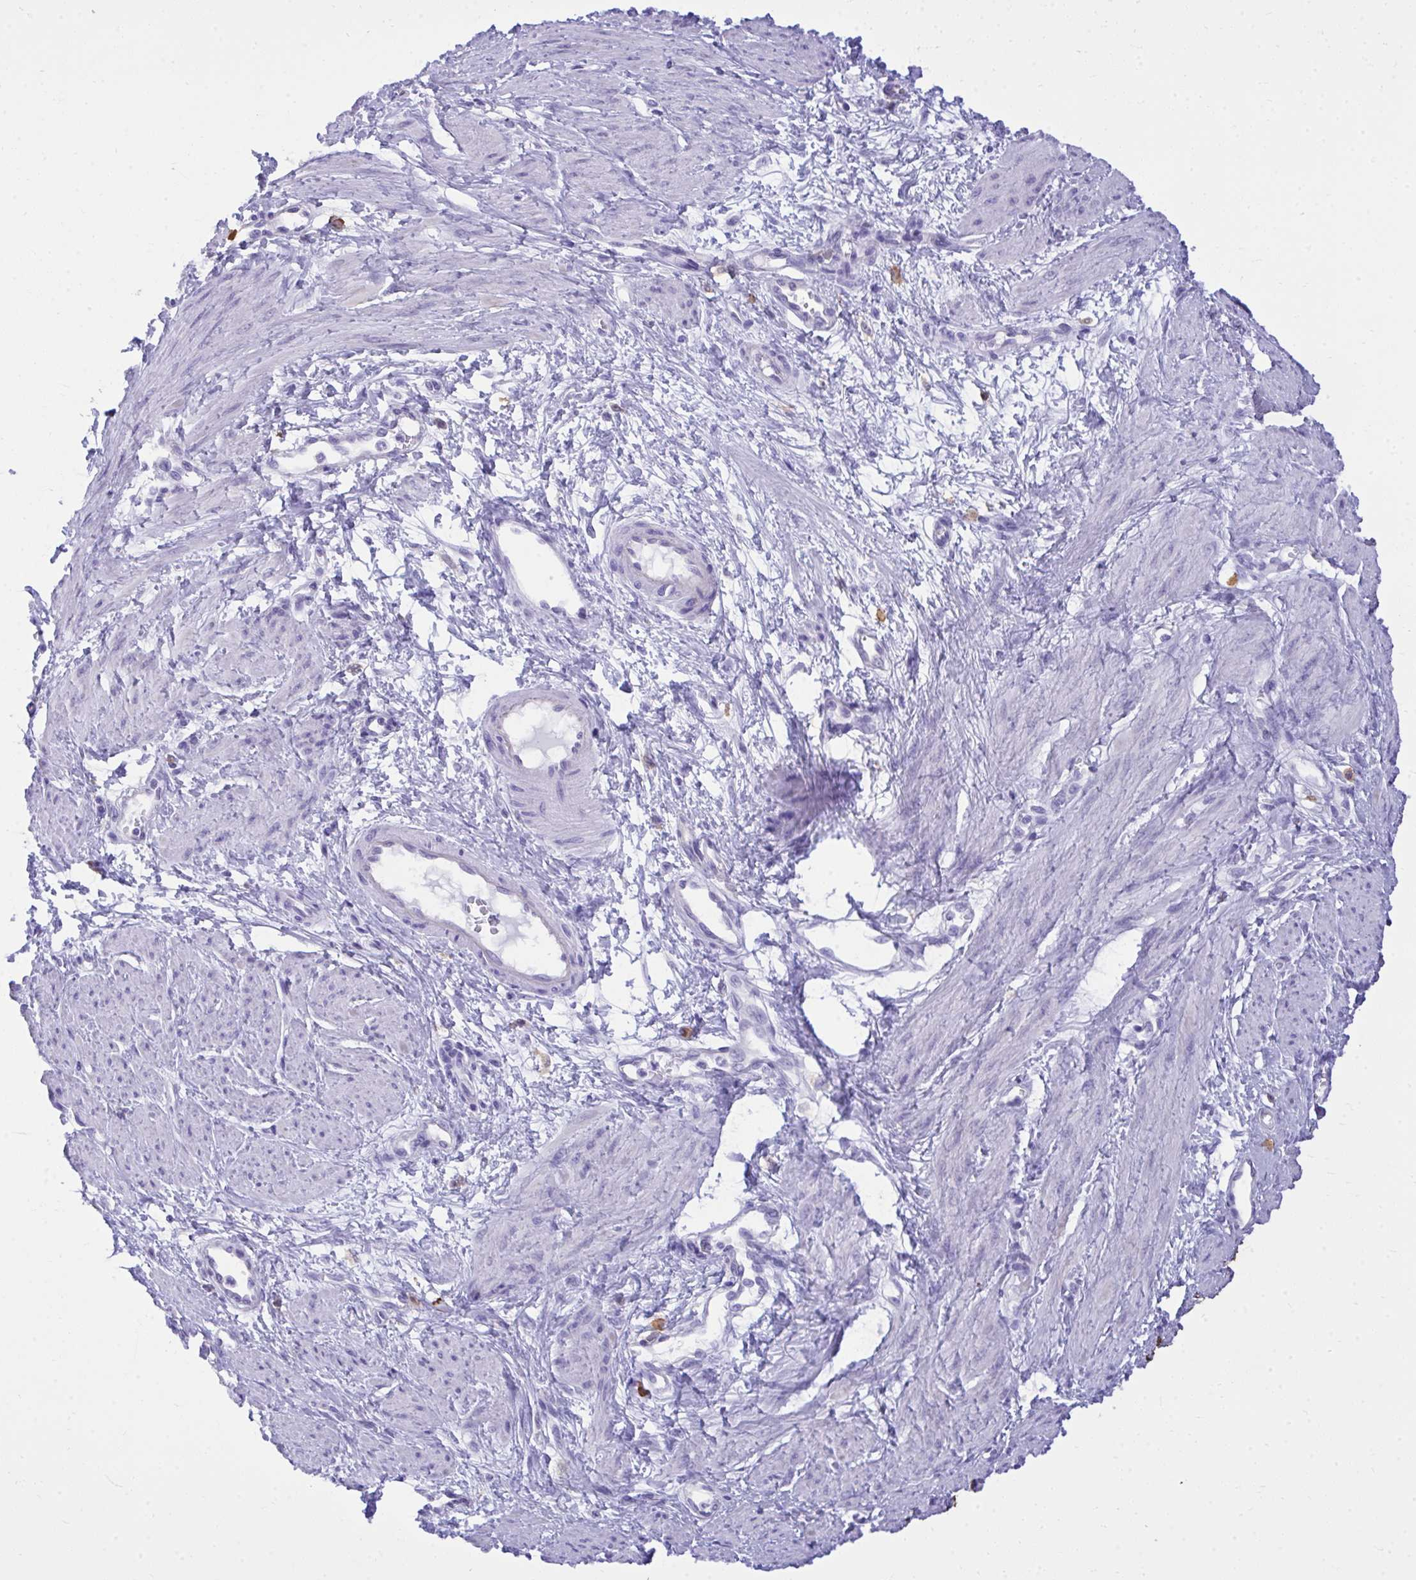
{"staining": {"intensity": "negative", "quantity": "none", "location": "none"}, "tissue": "smooth muscle", "cell_type": "Smooth muscle cells", "image_type": "normal", "snomed": [{"axis": "morphology", "description": "Normal tissue, NOS"}, {"axis": "topography", "description": "Smooth muscle"}, {"axis": "topography", "description": "Uterus"}], "caption": "This is an immunohistochemistry micrograph of normal human smooth muscle. There is no staining in smooth muscle cells.", "gene": "PSD", "patient": {"sex": "female", "age": 39}}